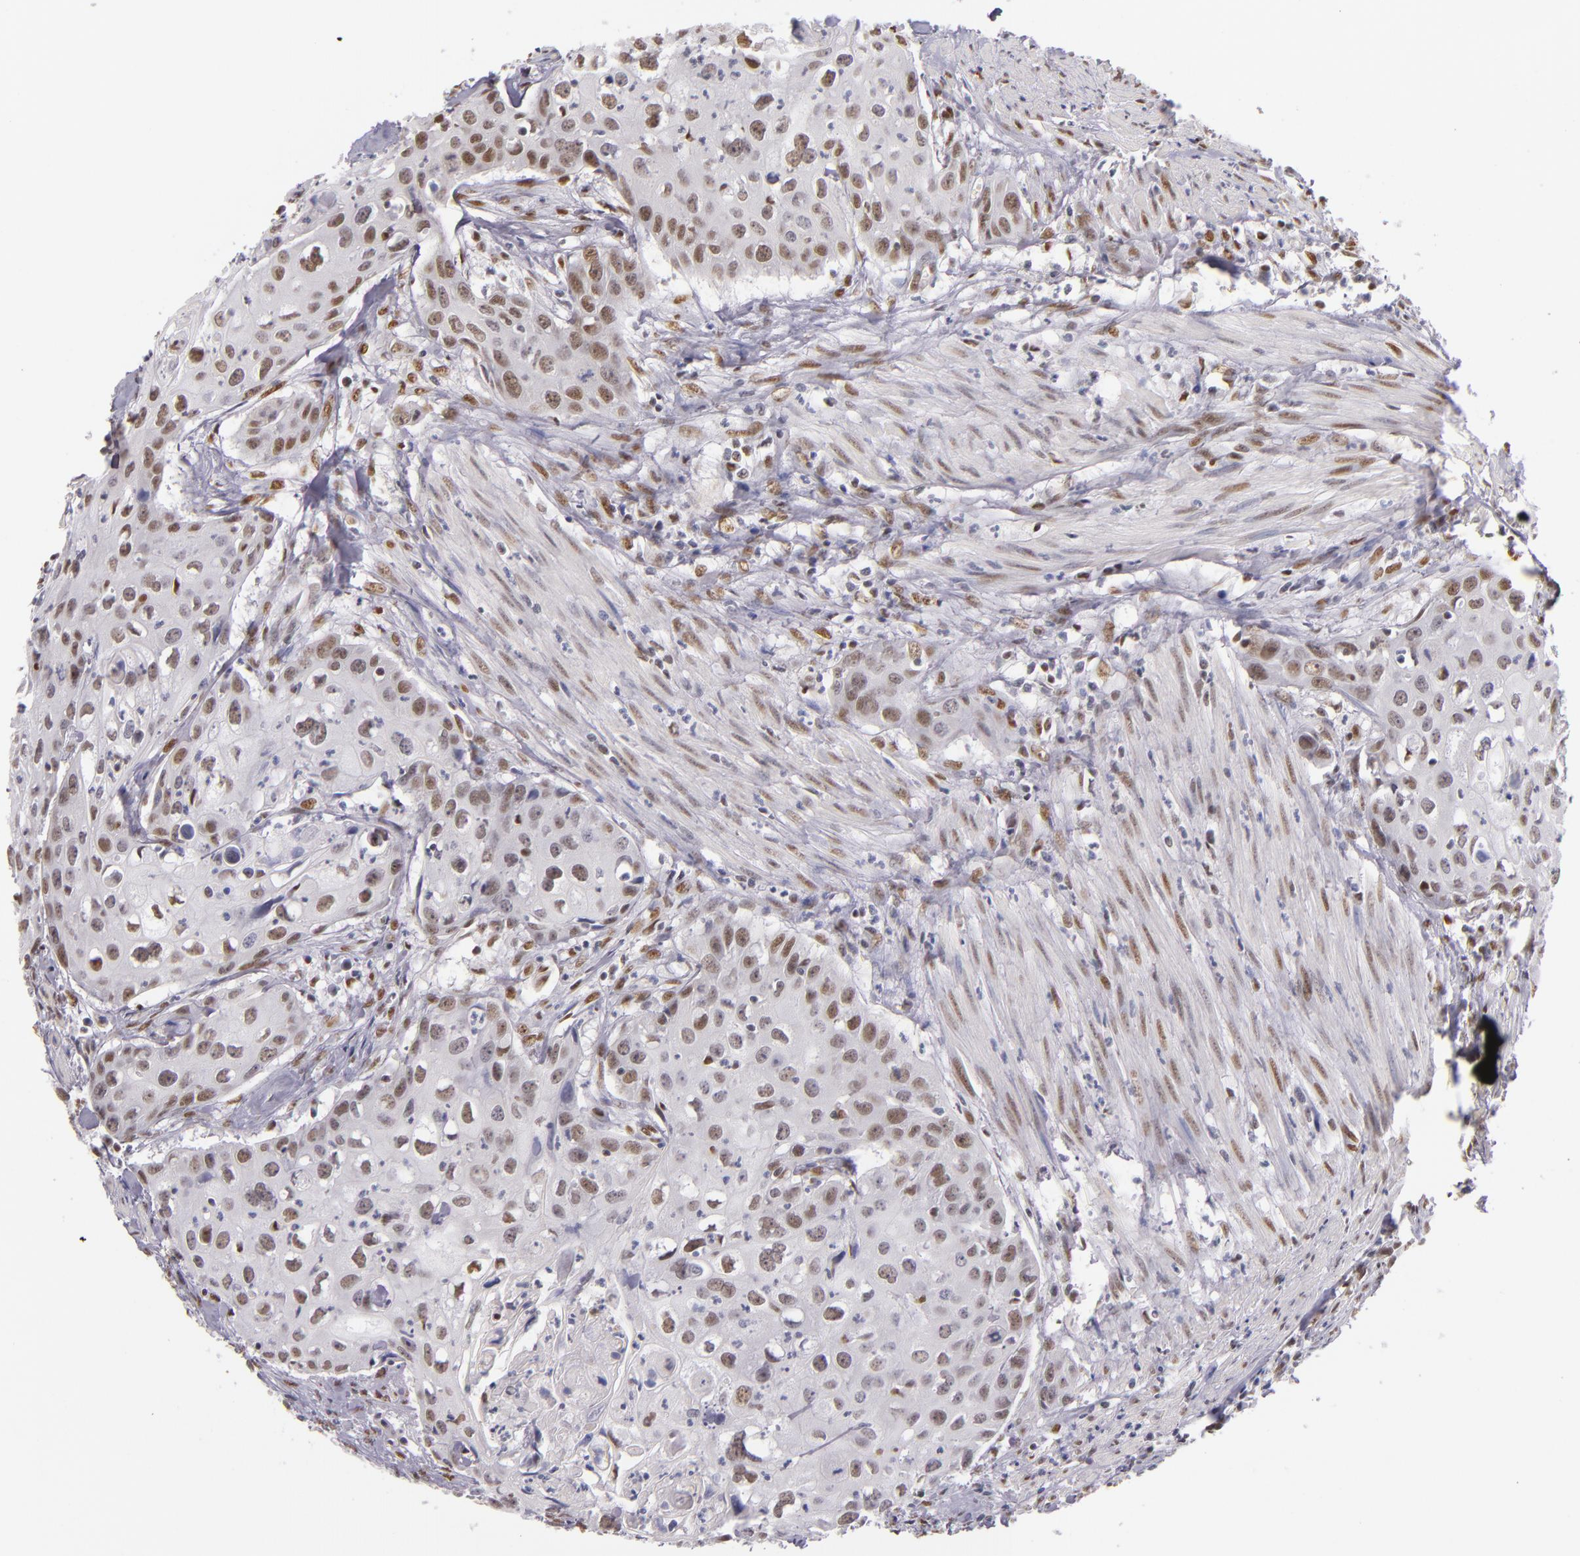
{"staining": {"intensity": "moderate", "quantity": "25%-75%", "location": "nuclear"}, "tissue": "urothelial cancer", "cell_type": "Tumor cells", "image_type": "cancer", "snomed": [{"axis": "morphology", "description": "Urothelial carcinoma, High grade"}, {"axis": "topography", "description": "Urinary bladder"}], "caption": "Immunohistochemical staining of urothelial cancer exhibits moderate nuclear protein expression in about 25%-75% of tumor cells. (brown staining indicates protein expression, while blue staining denotes nuclei).", "gene": "NCOR2", "patient": {"sex": "male", "age": 54}}